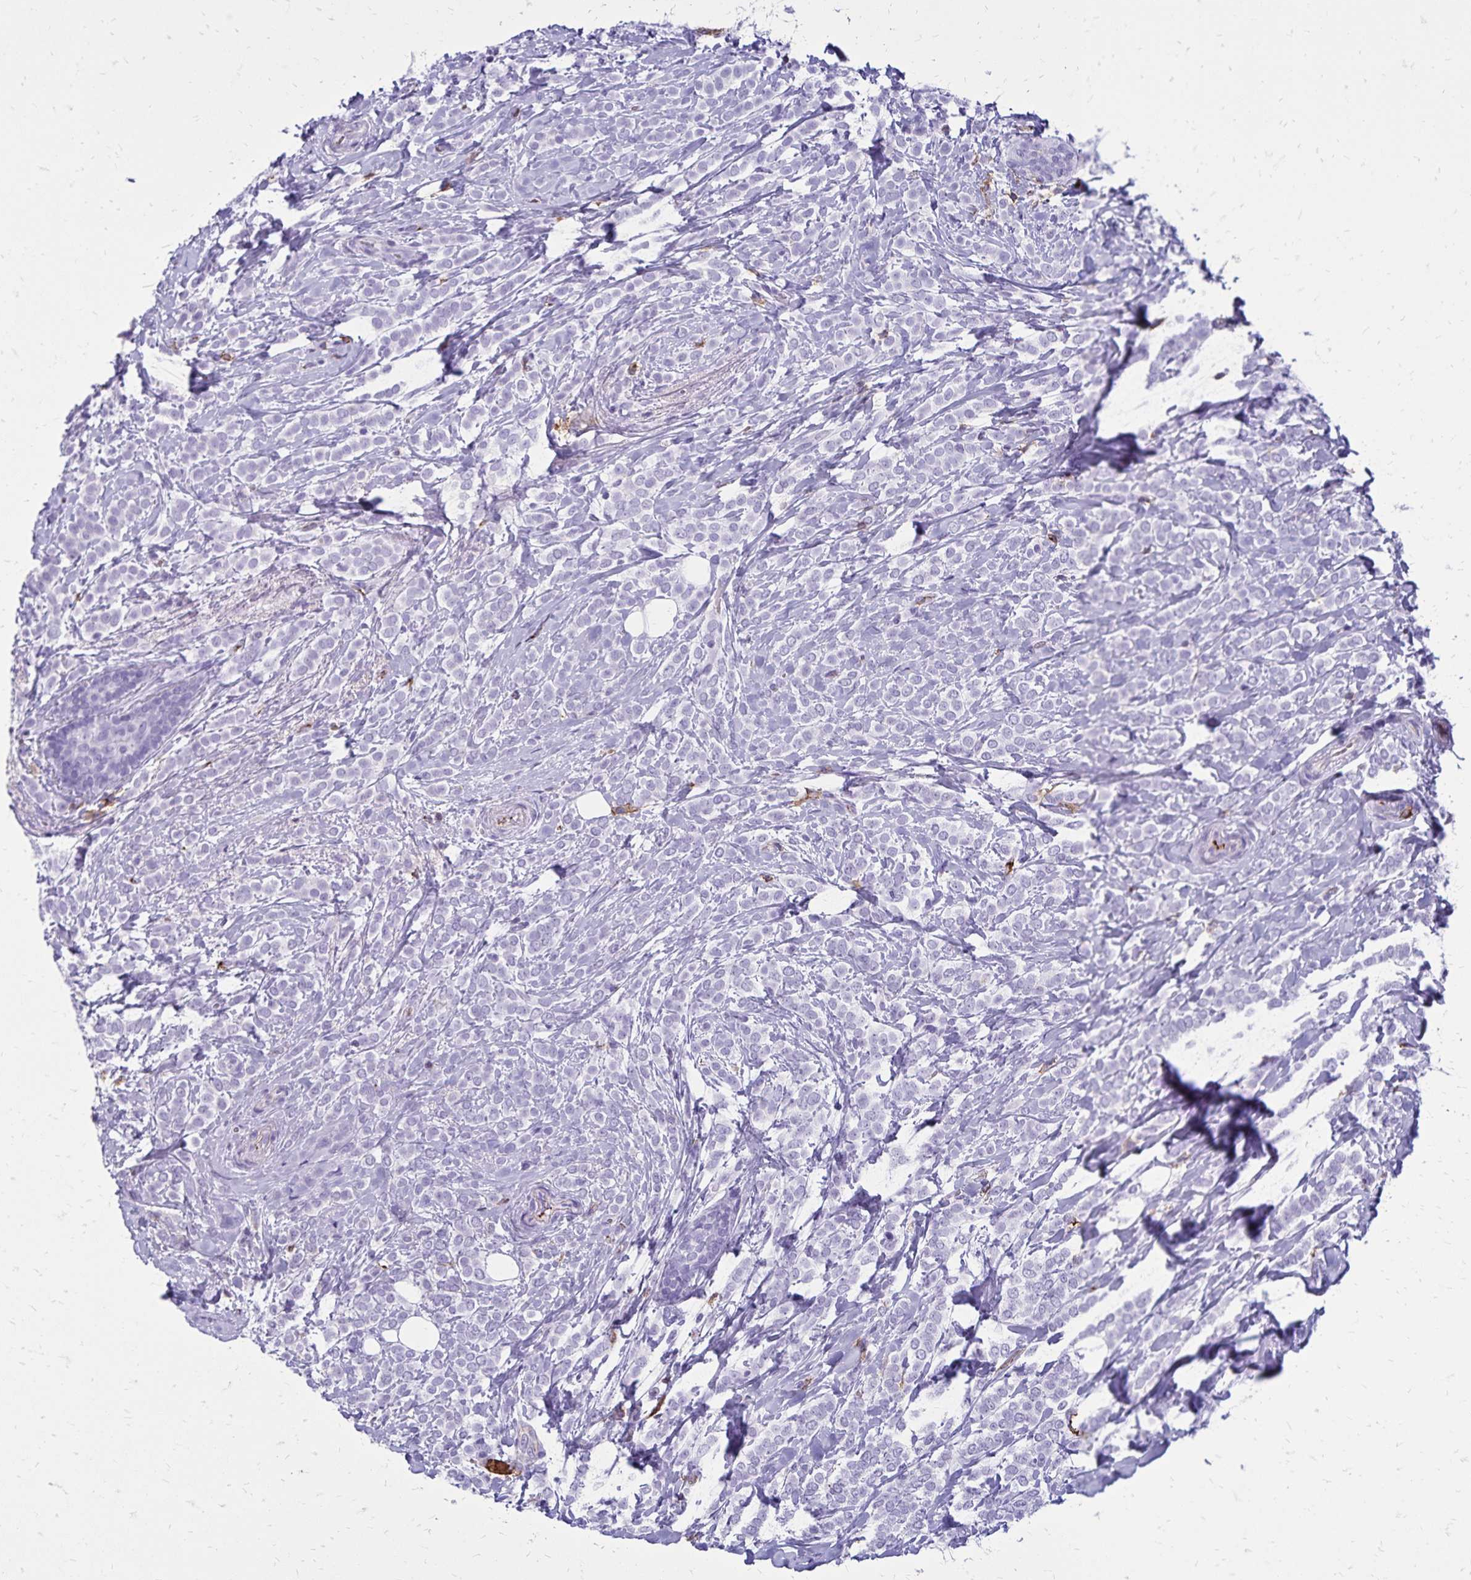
{"staining": {"intensity": "negative", "quantity": "none", "location": "none"}, "tissue": "breast cancer", "cell_type": "Tumor cells", "image_type": "cancer", "snomed": [{"axis": "morphology", "description": "Lobular carcinoma"}, {"axis": "topography", "description": "Breast"}], "caption": "Immunohistochemical staining of human lobular carcinoma (breast) displays no significant staining in tumor cells.", "gene": "CD27", "patient": {"sex": "female", "age": 49}}